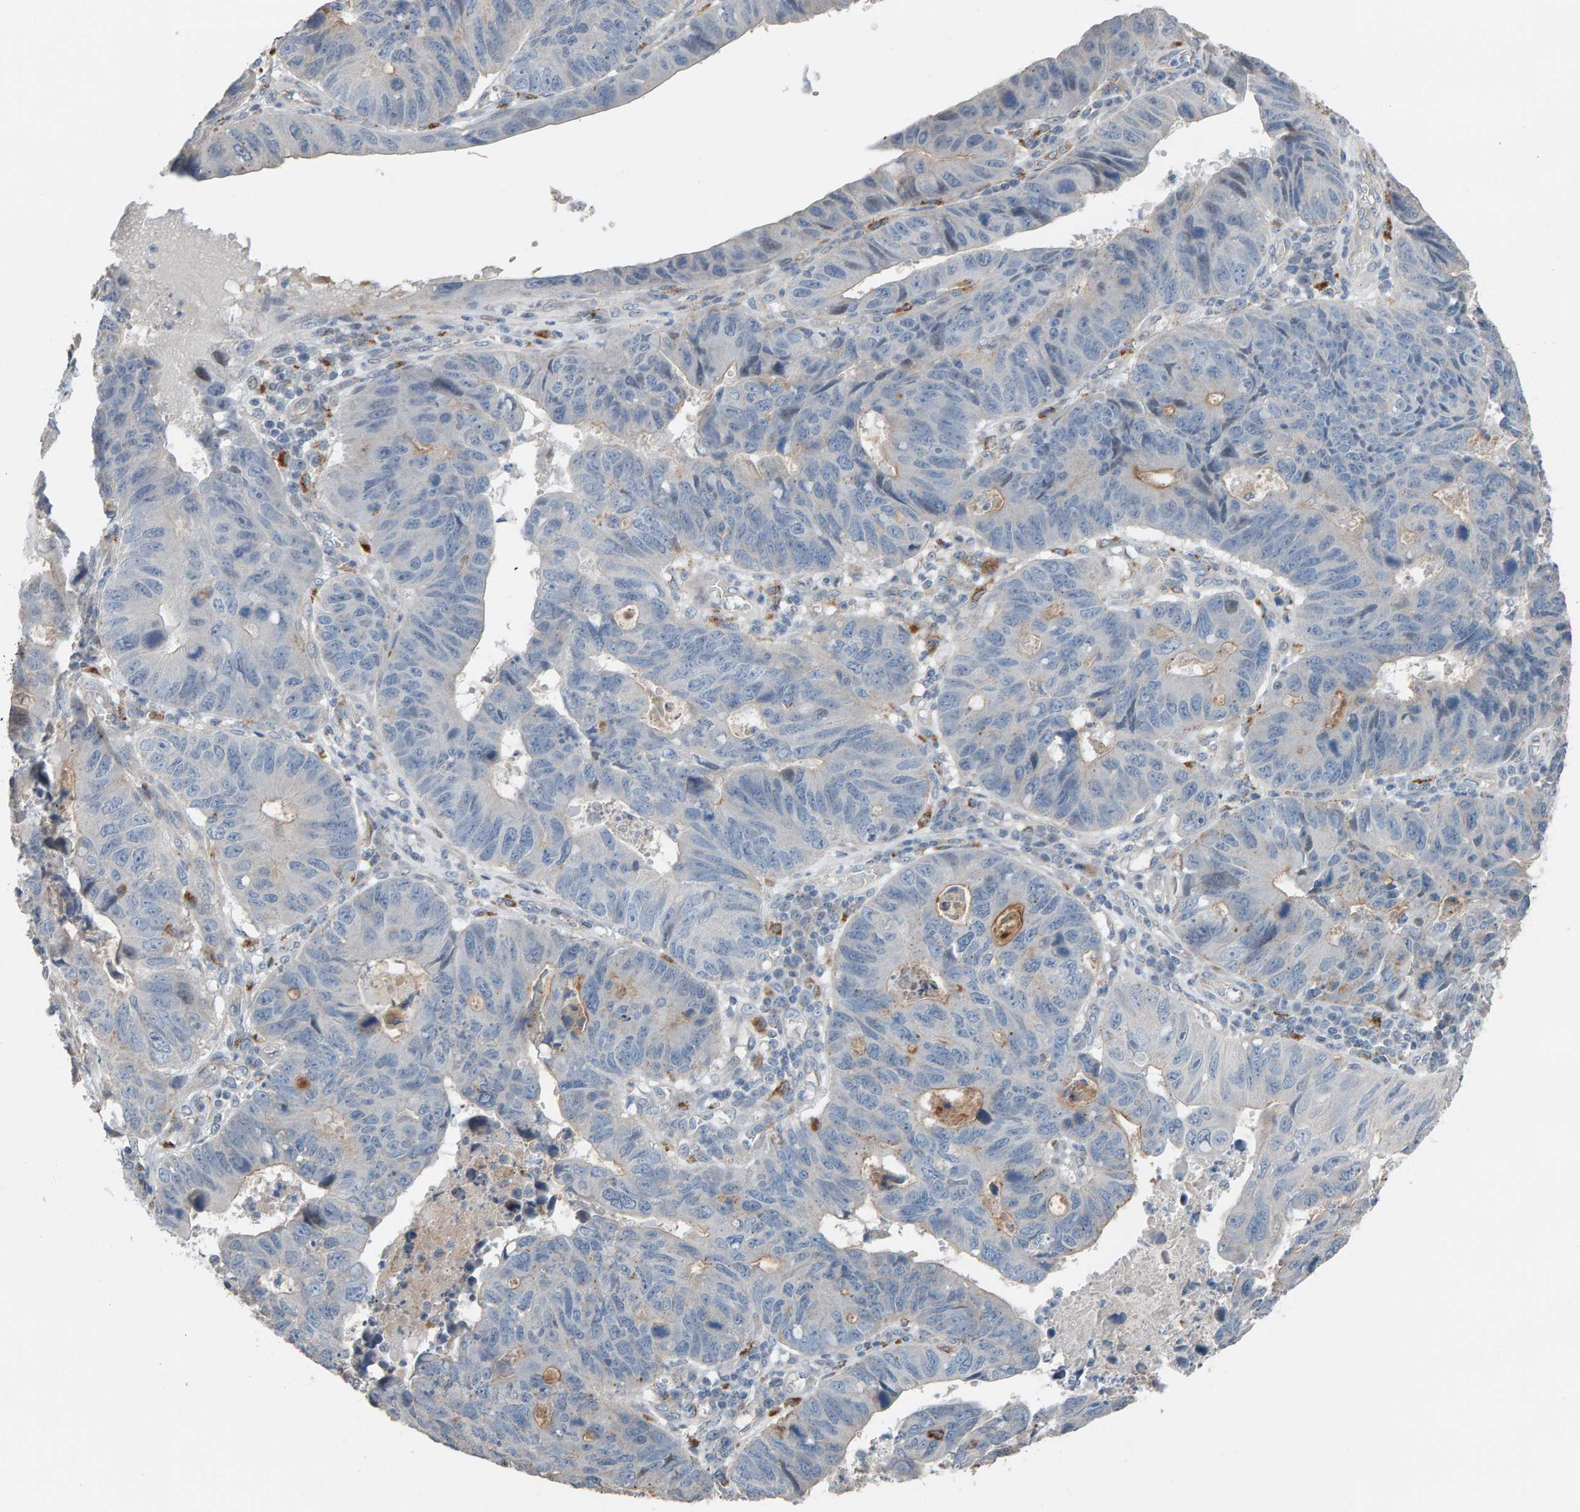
{"staining": {"intensity": "negative", "quantity": "none", "location": "none"}, "tissue": "stomach cancer", "cell_type": "Tumor cells", "image_type": "cancer", "snomed": [{"axis": "morphology", "description": "Adenocarcinoma, NOS"}, {"axis": "topography", "description": "Stomach"}], "caption": "Immunohistochemistry (IHC) photomicrograph of human stomach cancer (adenocarcinoma) stained for a protein (brown), which shows no expression in tumor cells.", "gene": "IPPK", "patient": {"sex": "male", "age": 59}}